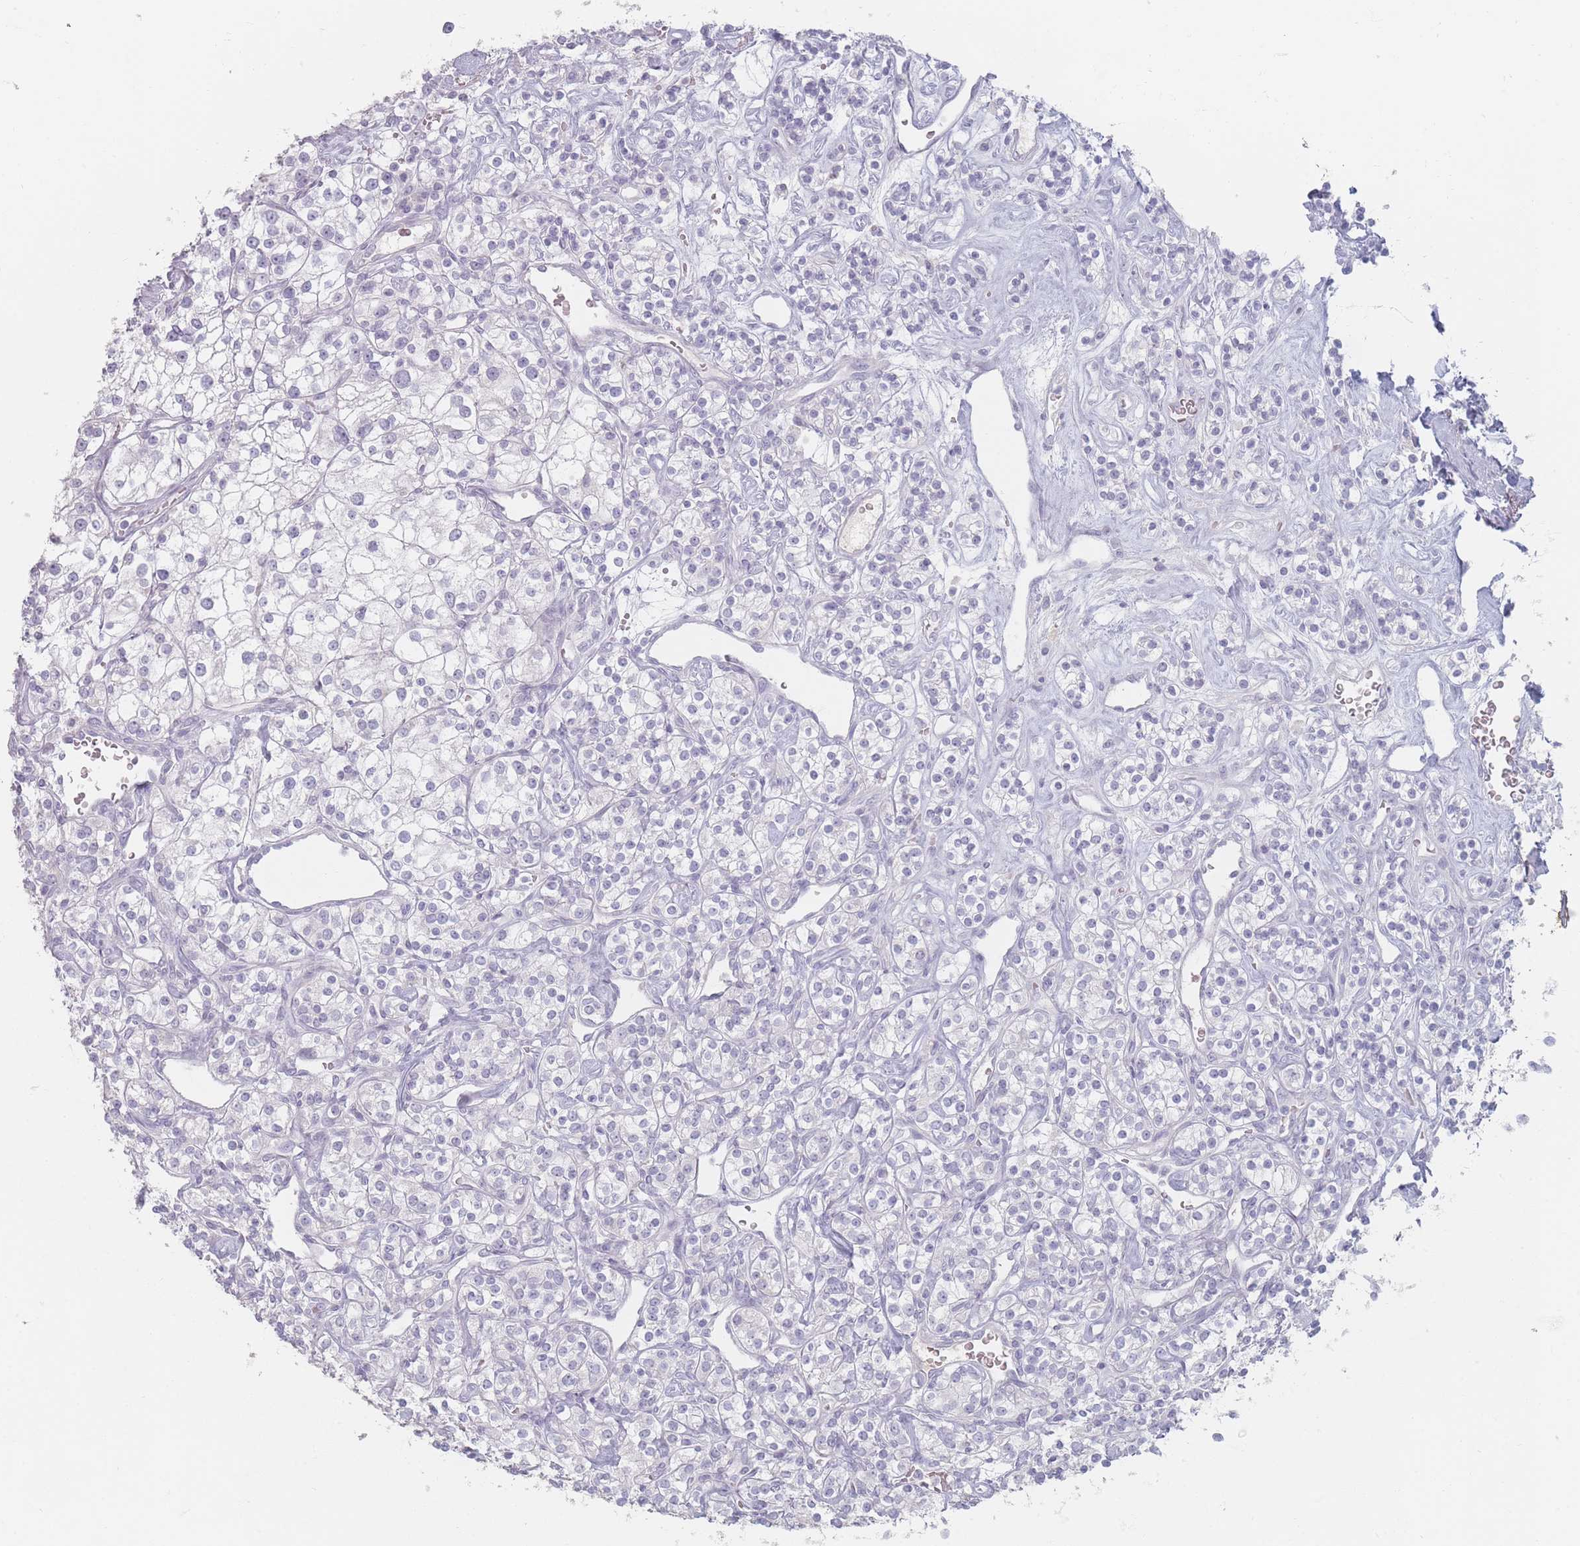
{"staining": {"intensity": "negative", "quantity": "none", "location": "none"}, "tissue": "renal cancer", "cell_type": "Tumor cells", "image_type": "cancer", "snomed": [{"axis": "morphology", "description": "Adenocarcinoma, NOS"}, {"axis": "topography", "description": "Kidney"}], "caption": "Immunohistochemistry of human adenocarcinoma (renal) reveals no positivity in tumor cells.", "gene": "HELZ2", "patient": {"sex": "male", "age": 77}}